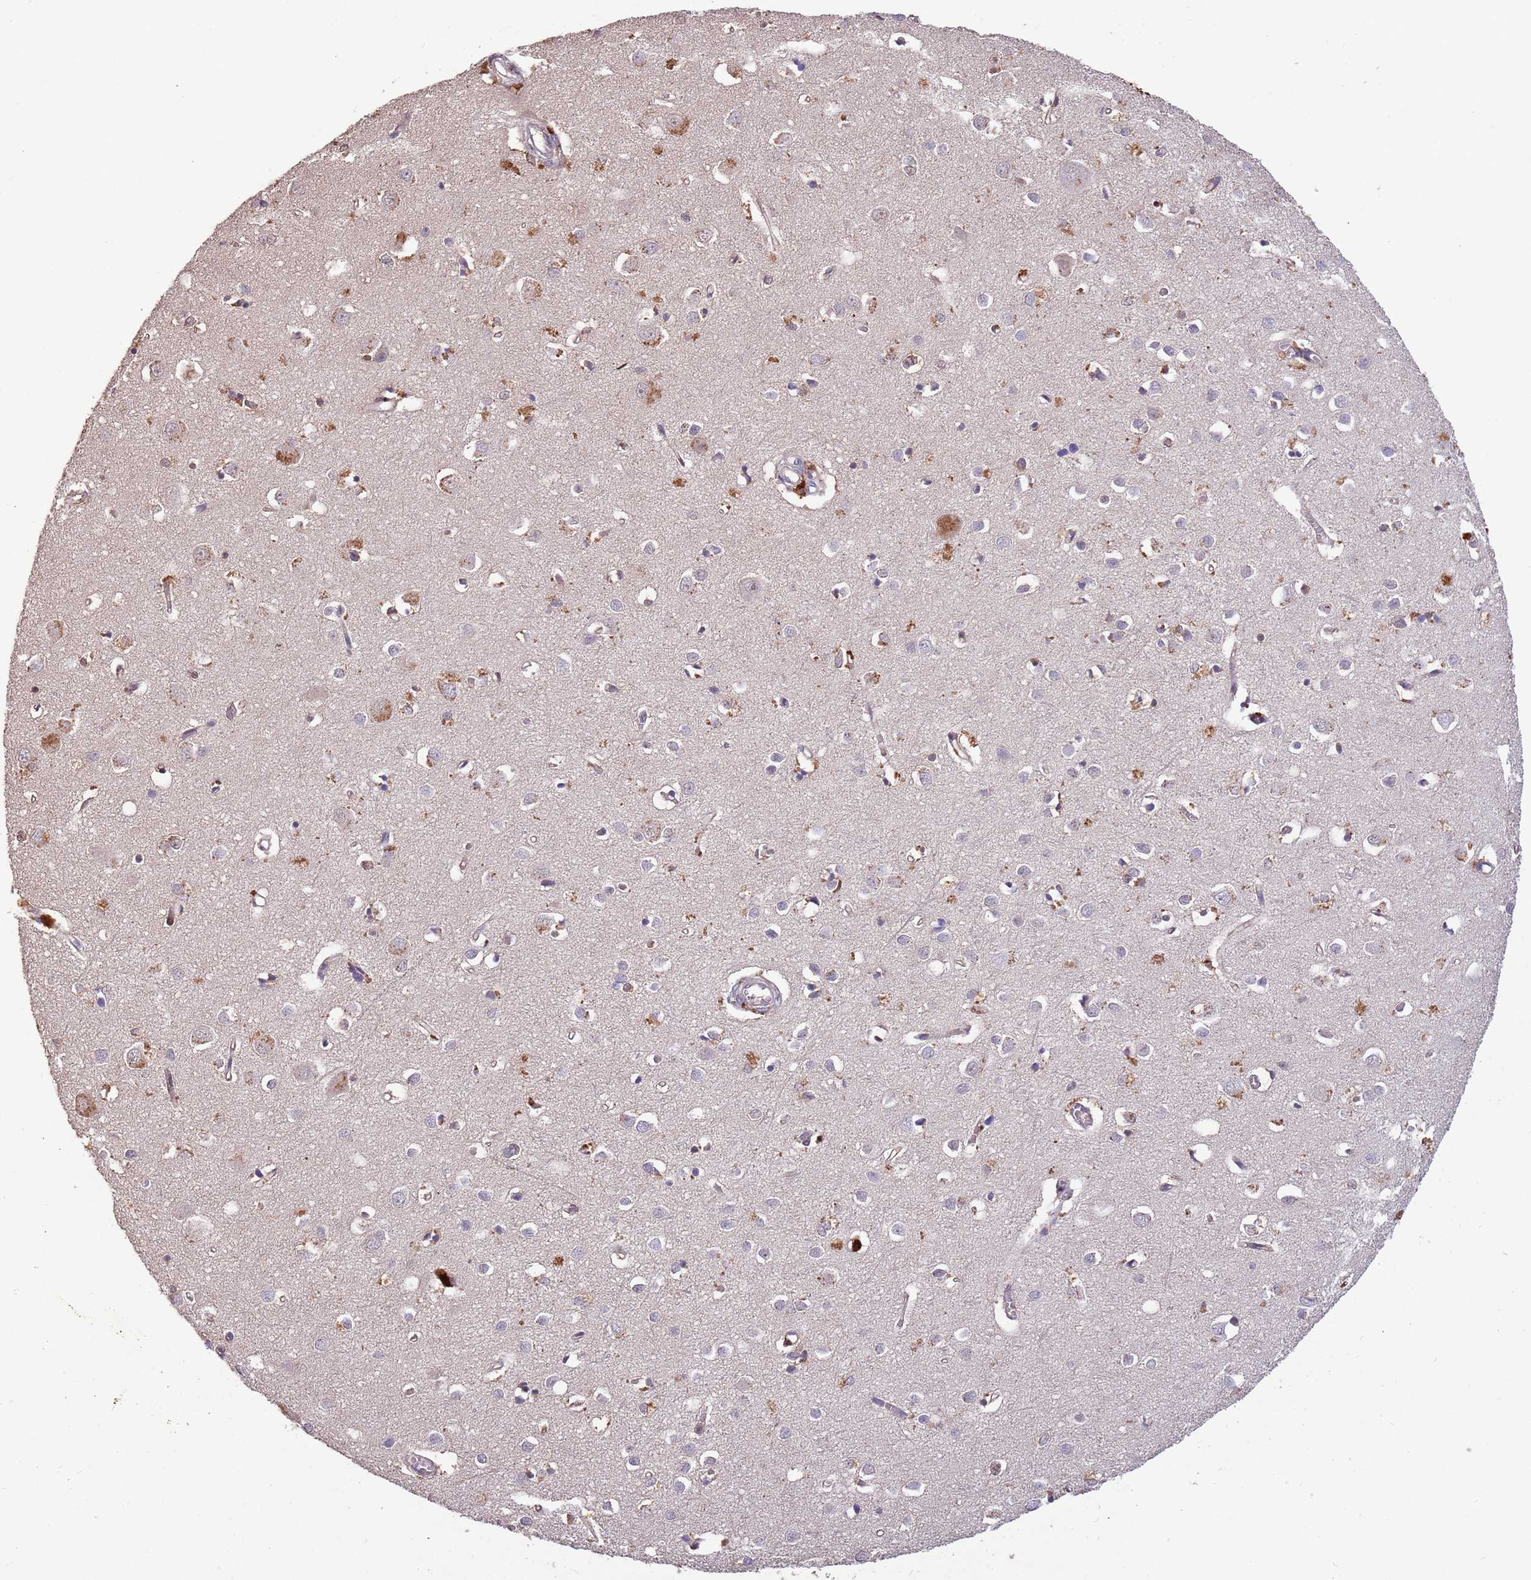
{"staining": {"intensity": "negative", "quantity": "none", "location": "none"}, "tissue": "cerebral cortex", "cell_type": "Endothelial cells", "image_type": "normal", "snomed": [{"axis": "morphology", "description": "Normal tissue, NOS"}, {"axis": "topography", "description": "Cerebral cortex"}], "caption": "A high-resolution micrograph shows IHC staining of normal cerebral cortex, which demonstrates no significant staining in endothelial cells.", "gene": "ZNF639", "patient": {"sex": "female", "age": 64}}